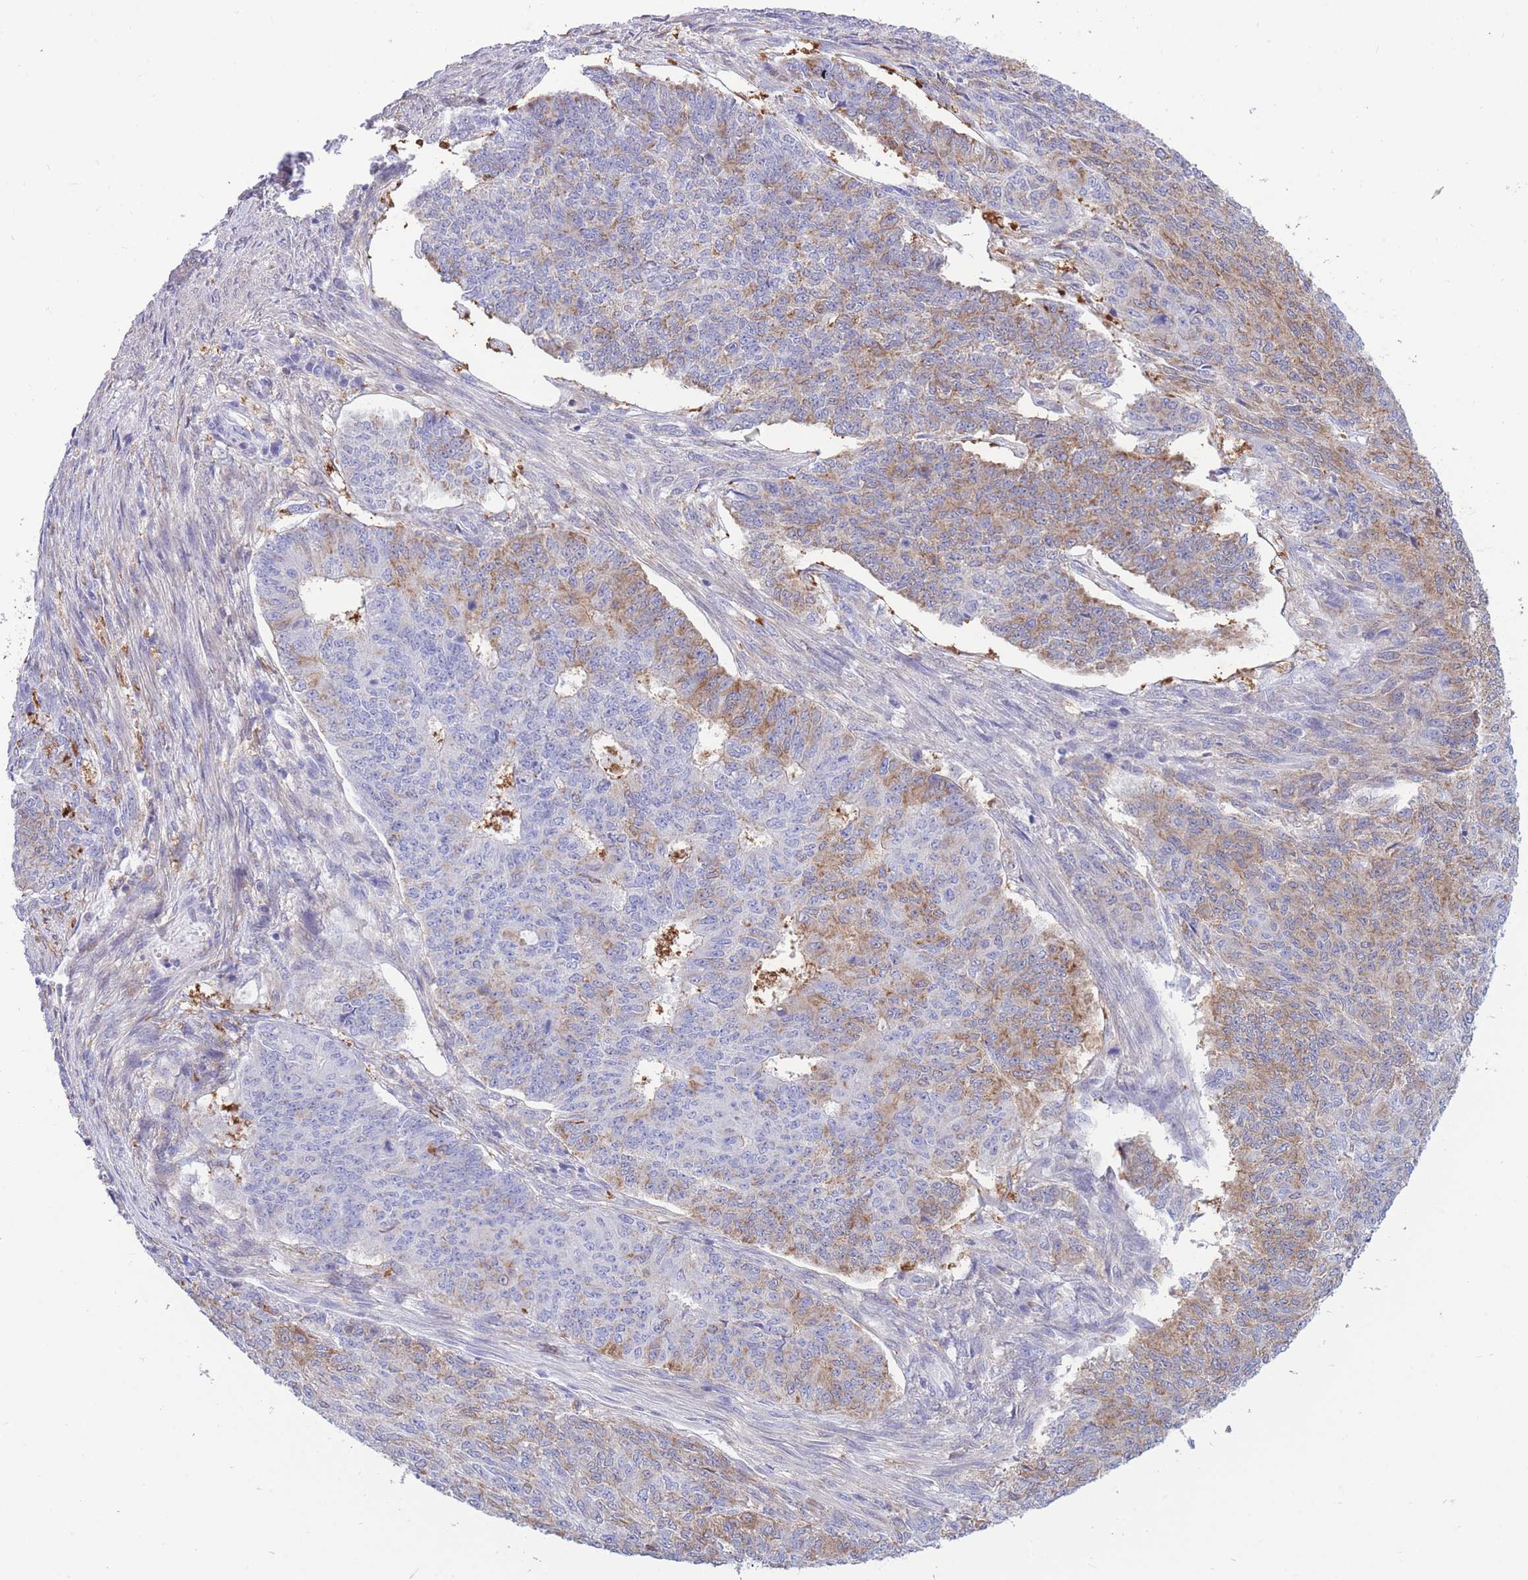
{"staining": {"intensity": "moderate", "quantity": "<25%", "location": "cytoplasmic/membranous"}, "tissue": "endometrial cancer", "cell_type": "Tumor cells", "image_type": "cancer", "snomed": [{"axis": "morphology", "description": "Adenocarcinoma, NOS"}, {"axis": "topography", "description": "Endometrium"}], "caption": "Moderate cytoplasmic/membranous positivity is present in approximately <25% of tumor cells in adenocarcinoma (endometrial).", "gene": "NAMPT", "patient": {"sex": "female", "age": 32}}